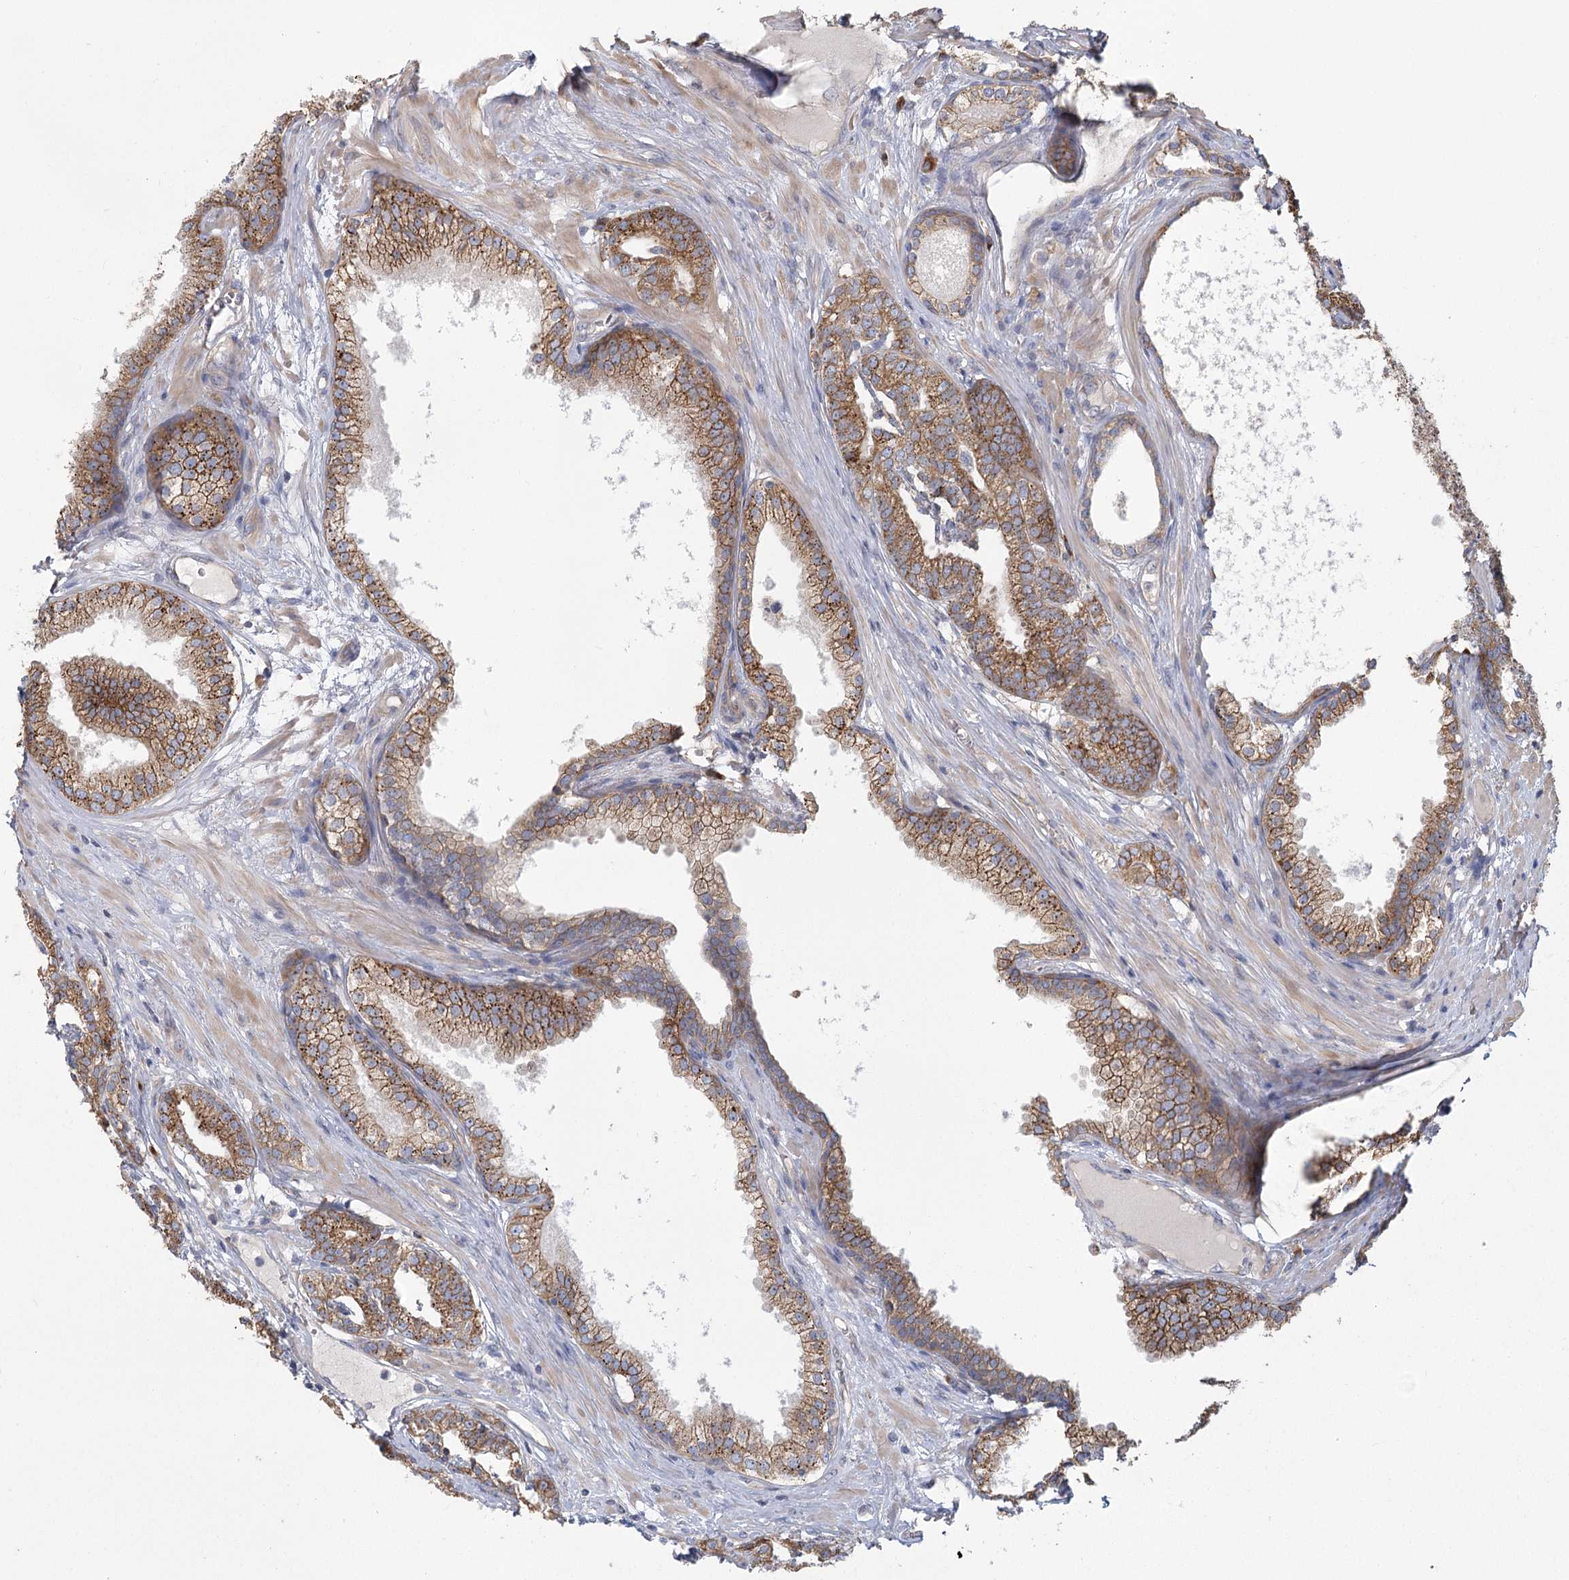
{"staining": {"intensity": "moderate", "quantity": "25%-75%", "location": "cytoplasmic/membranous"}, "tissue": "prostate cancer", "cell_type": "Tumor cells", "image_type": "cancer", "snomed": [{"axis": "morphology", "description": "Adenocarcinoma, High grade"}, {"axis": "topography", "description": "Prostate"}], "caption": "Moderate cytoplasmic/membranous staining is identified in approximately 25%-75% of tumor cells in prostate adenocarcinoma (high-grade).", "gene": "CNTLN", "patient": {"sex": "male", "age": 69}}